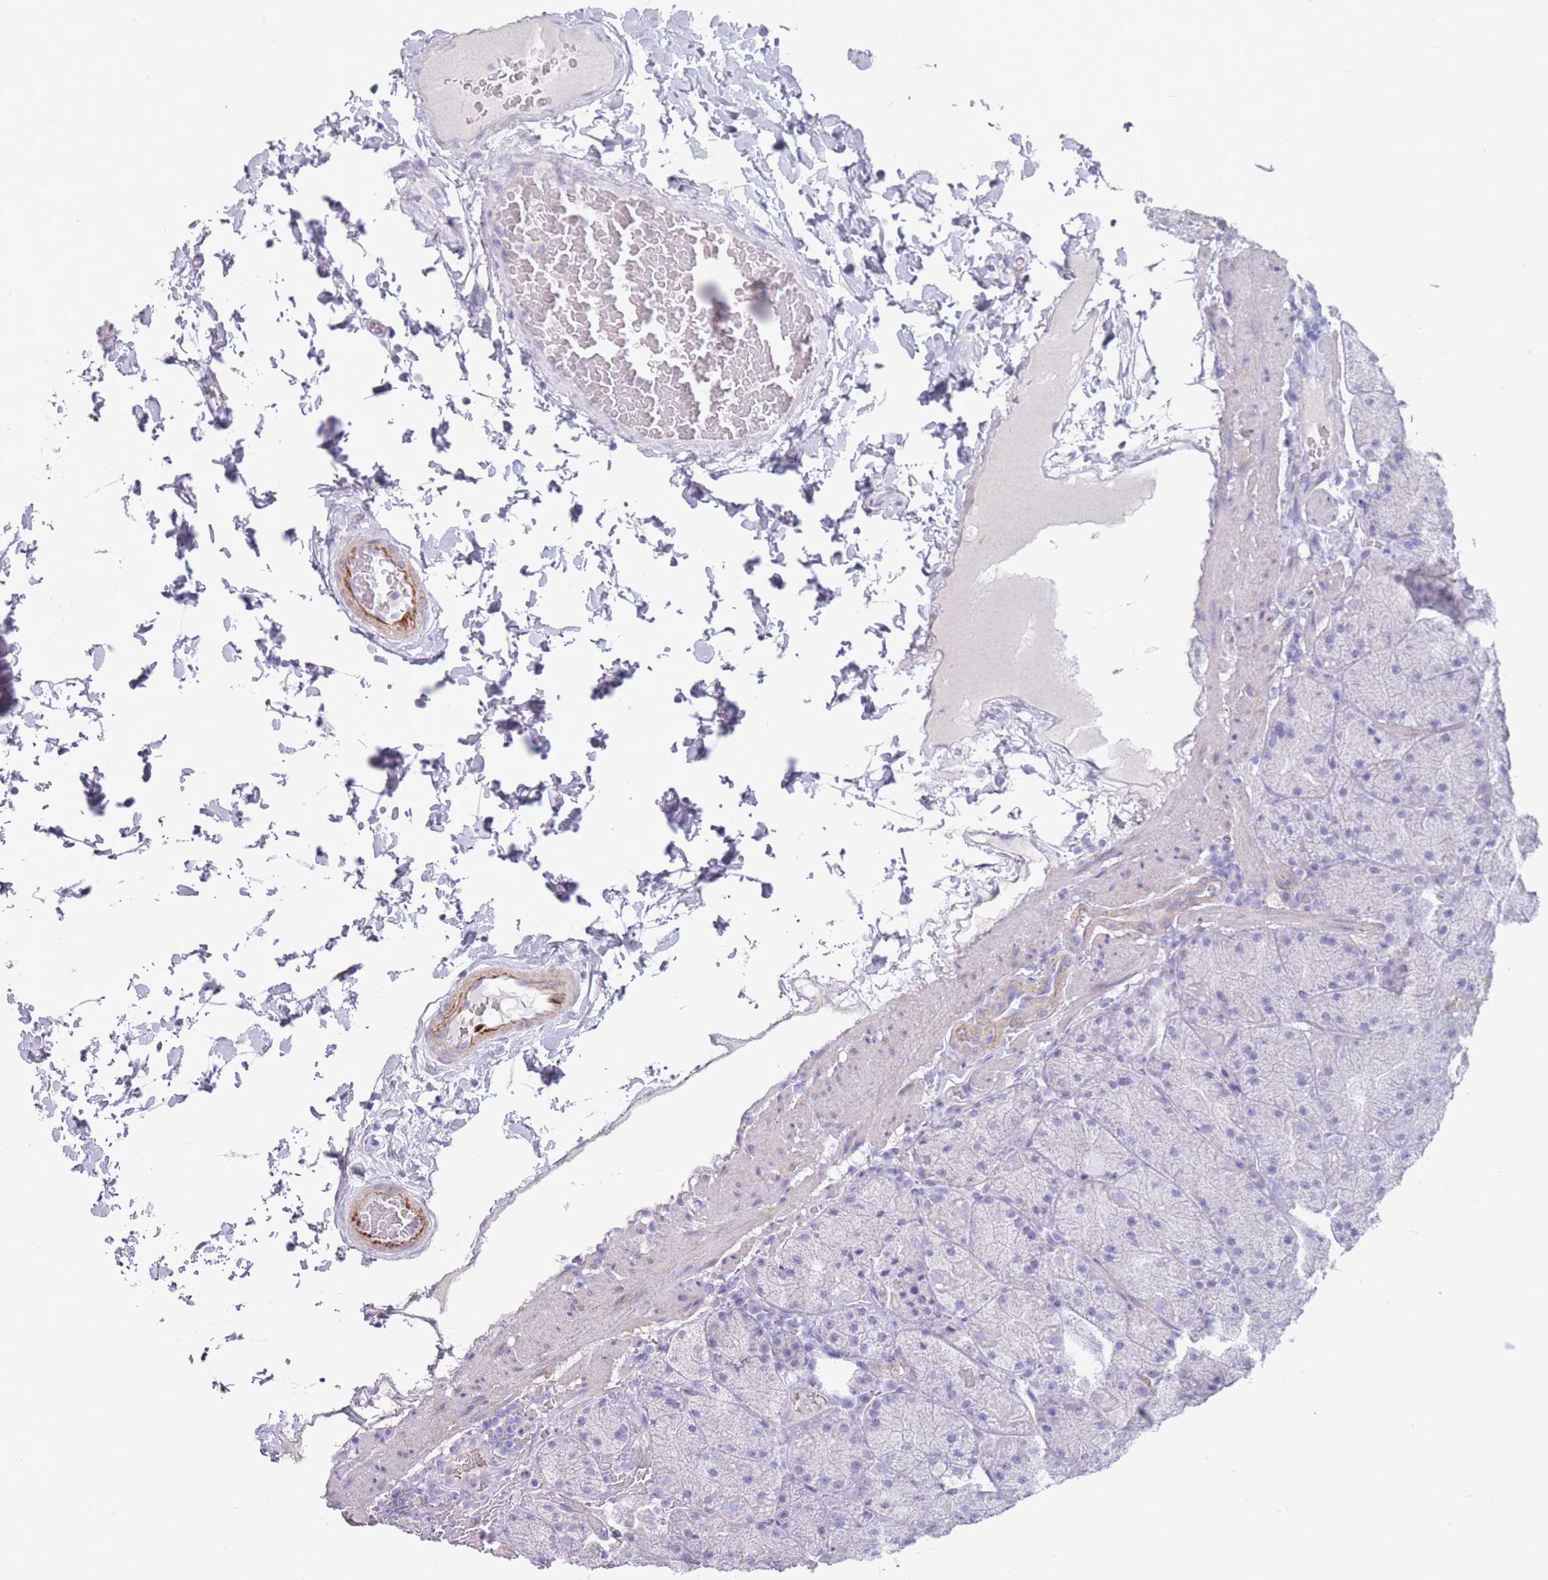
{"staining": {"intensity": "negative", "quantity": "none", "location": "none"}, "tissue": "stomach", "cell_type": "Glandular cells", "image_type": "normal", "snomed": [{"axis": "morphology", "description": "Normal tissue, NOS"}, {"axis": "topography", "description": "Stomach, upper"}, {"axis": "topography", "description": "Stomach, lower"}], "caption": "Immunohistochemical staining of normal human stomach exhibits no significant expression in glandular cells.", "gene": "RHBG", "patient": {"sex": "male", "age": 67}}